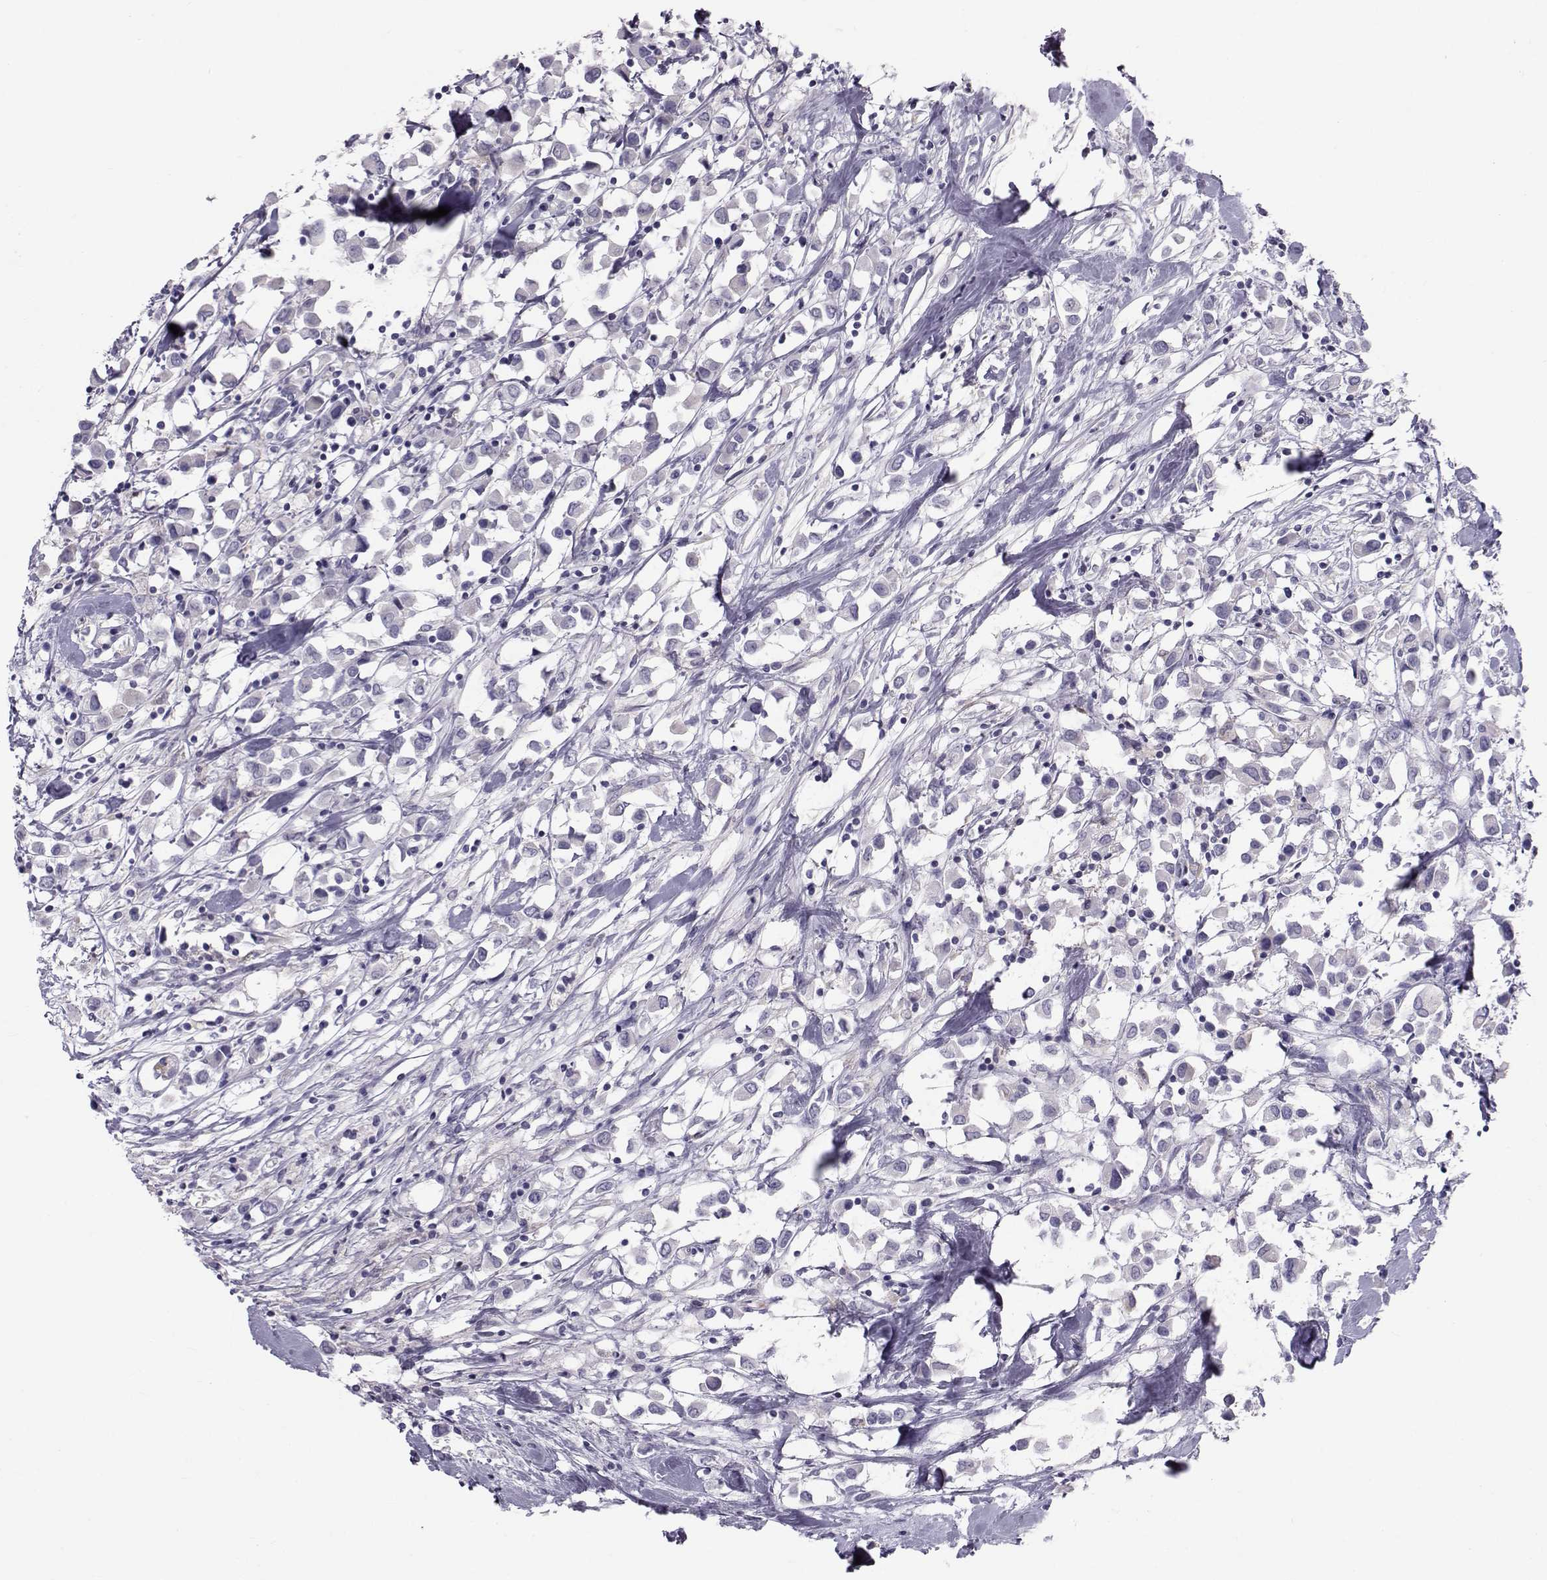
{"staining": {"intensity": "negative", "quantity": "none", "location": "none"}, "tissue": "breast cancer", "cell_type": "Tumor cells", "image_type": "cancer", "snomed": [{"axis": "morphology", "description": "Duct carcinoma"}, {"axis": "topography", "description": "Breast"}], "caption": "Histopathology image shows no protein staining in tumor cells of breast infiltrating ductal carcinoma tissue.", "gene": "GARIN3", "patient": {"sex": "female", "age": 61}}